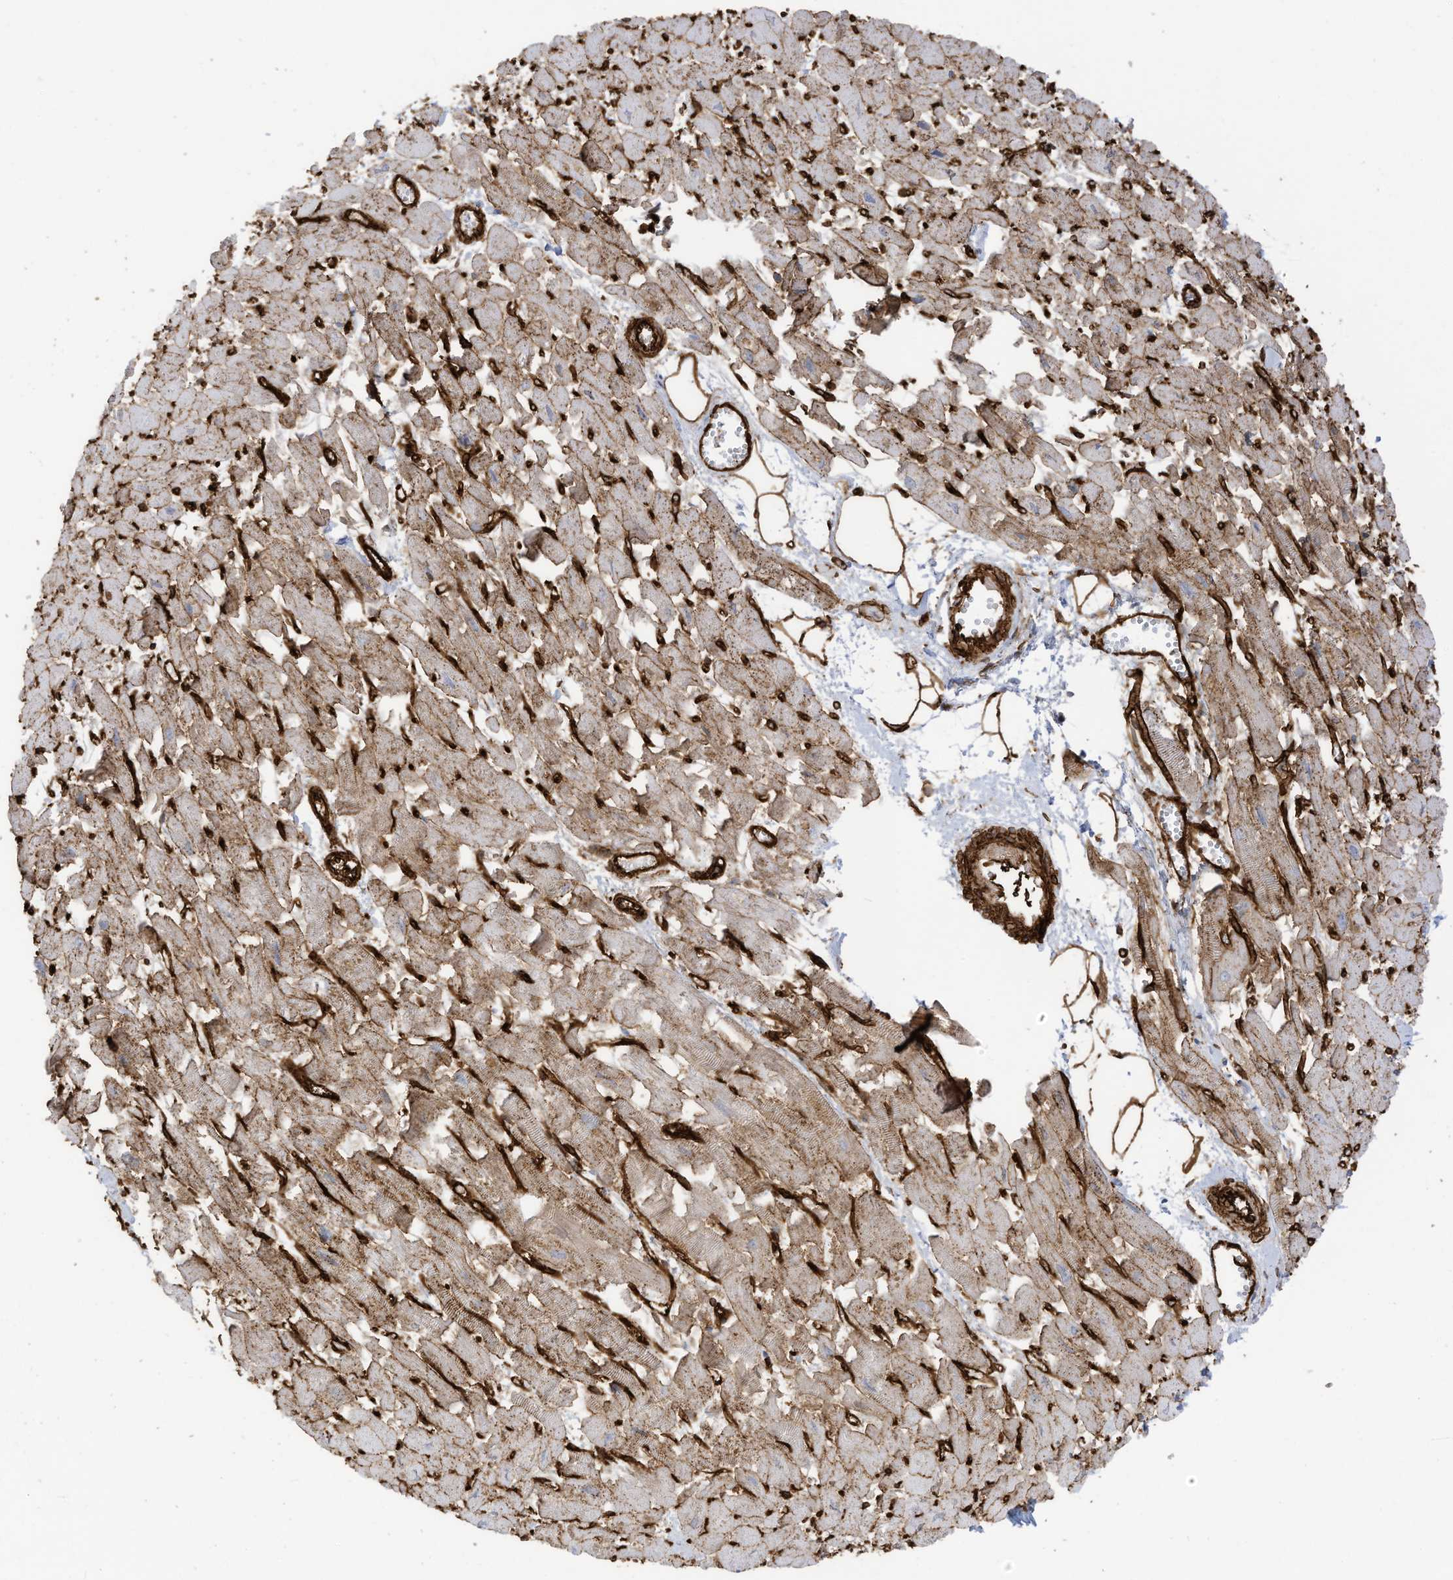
{"staining": {"intensity": "weak", "quantity": "25%-75%", "location": "cytoplasmic/membranous"}, "tissue": "heart muscle", "cell_type": "Cardiomyocytes", "image_type": "normal", "snomed": [{"axis": "morphology", "description": "Normal tissue, NOS"}, {"axis": "topography", "description": "Heart"}], "caption": "The immunohistochemical stain highlights weak cytoplasmic/membranous positivity in cardiomyocytes of benign heart muscle.", "gene": "ABCB7", "patient": {"sex": "female", "age": 64}}